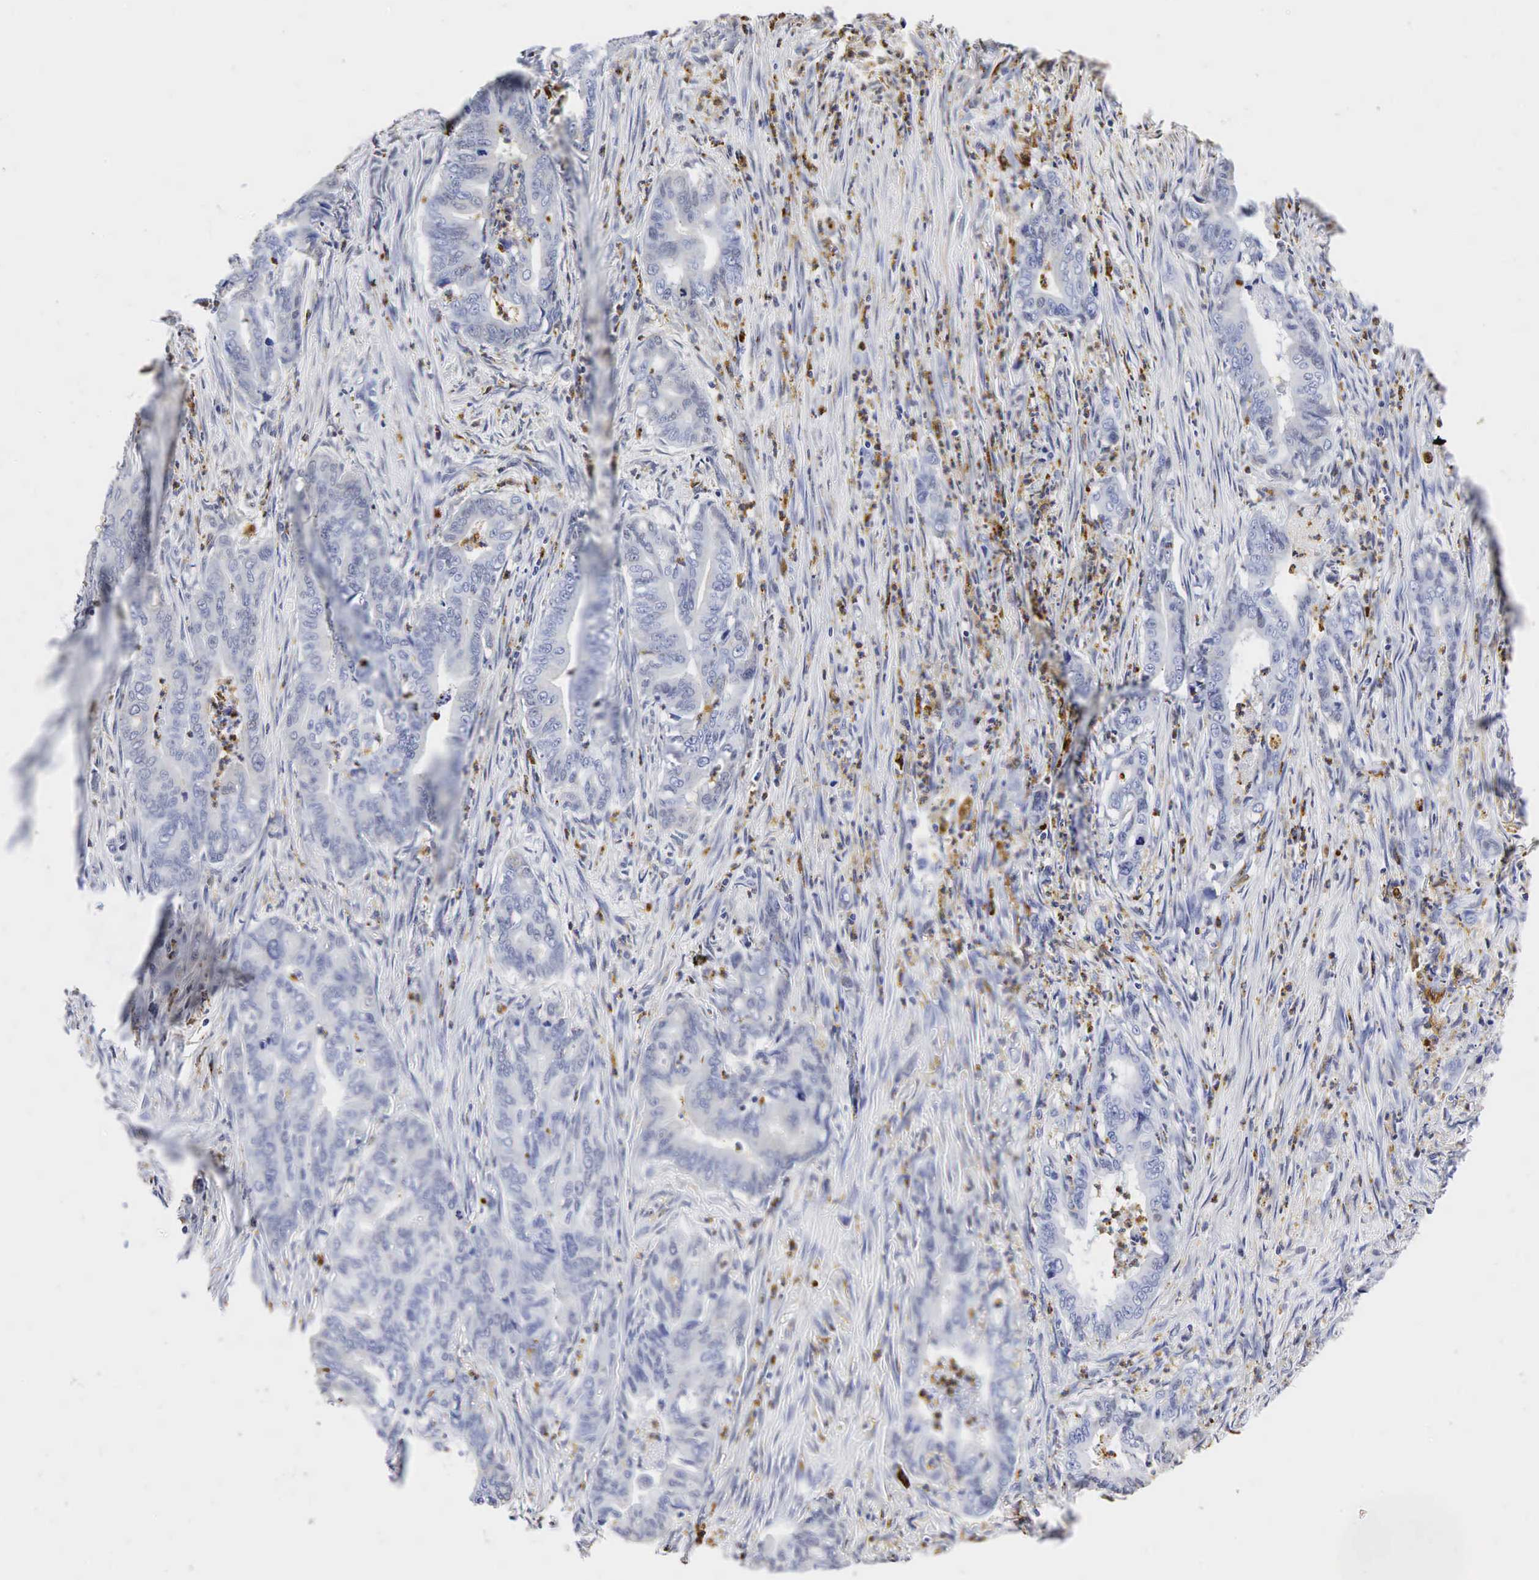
{"staining": {"intensity": "negative", "quantity": "none", "location": "none"}, "tissue": "stomach cancer", "cell_type": "Tumor cells", "image_type": "cancer", "snomed": [{"axis": "morphology", "description": "Adenocarcinoma, NOS"}, {"axis": "topography", "description": "Stomach"}], "caption": "This is an IHC photomicrograph of stomach cancer. There is no expression in tumor cells.", "gene": "LYZ", "patient": {"sex": "female", "age": 76}}